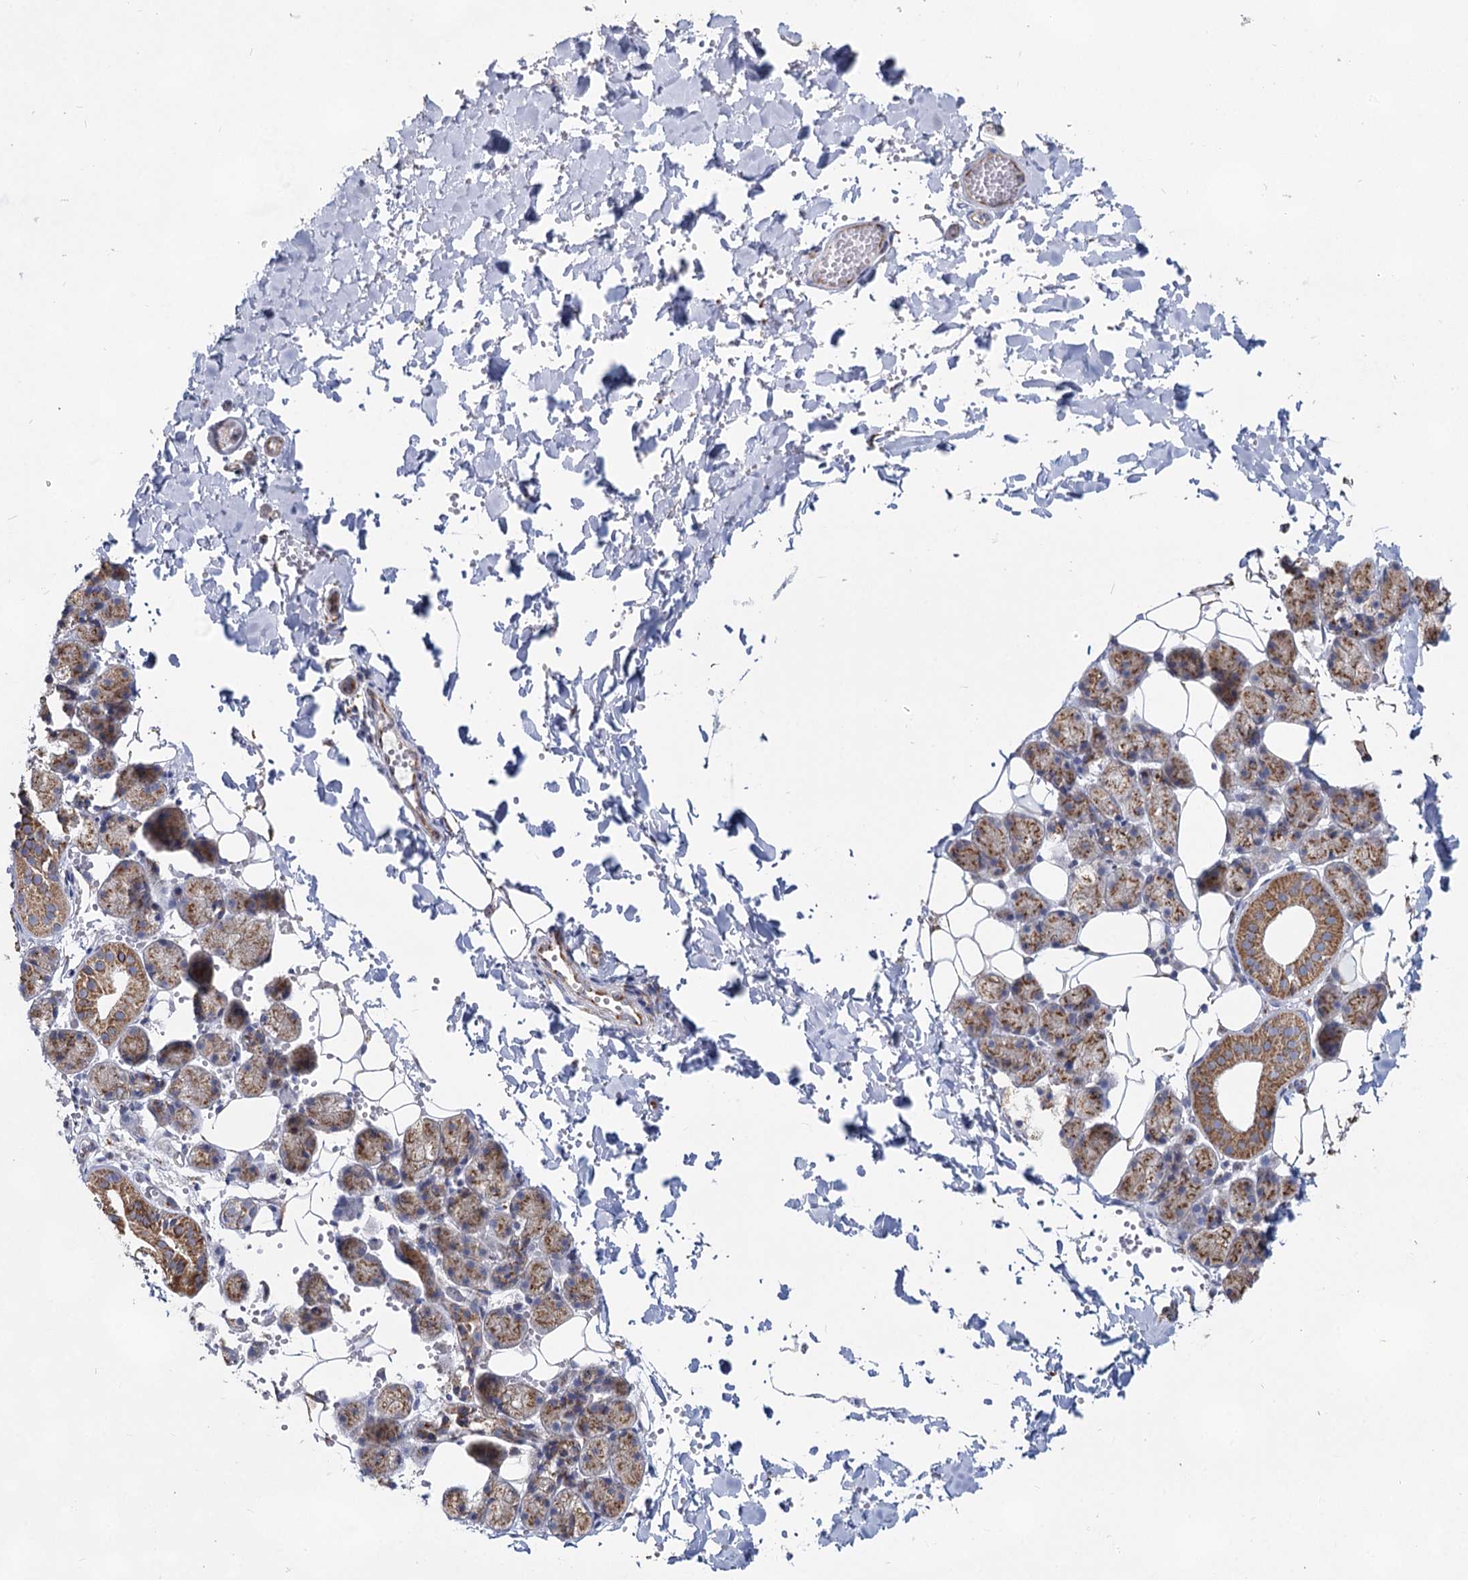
{"staining": {"intensity": "moderate", "quantity": "25%-75%", "location": "cytoplasmic/membranous"}, "tissue": "salivary gland", "cell_type": "Glandular cells", "image_type": "normal", "snomed": [{"axis": "morphology", "description": "Normal tissue, NOS"}, {"axis": "topography", "description": "Salivary gland"}], "caption": "A high-resolution photomicrograph shows immunohistochemistry staining of normal salivary gland, which exhibits moderate cytoplasmic/membranous staining in approximately 25%-75% of glandular cells.", "gene": "CCDC73", "patient": {"sex": "female", "age": 33}}